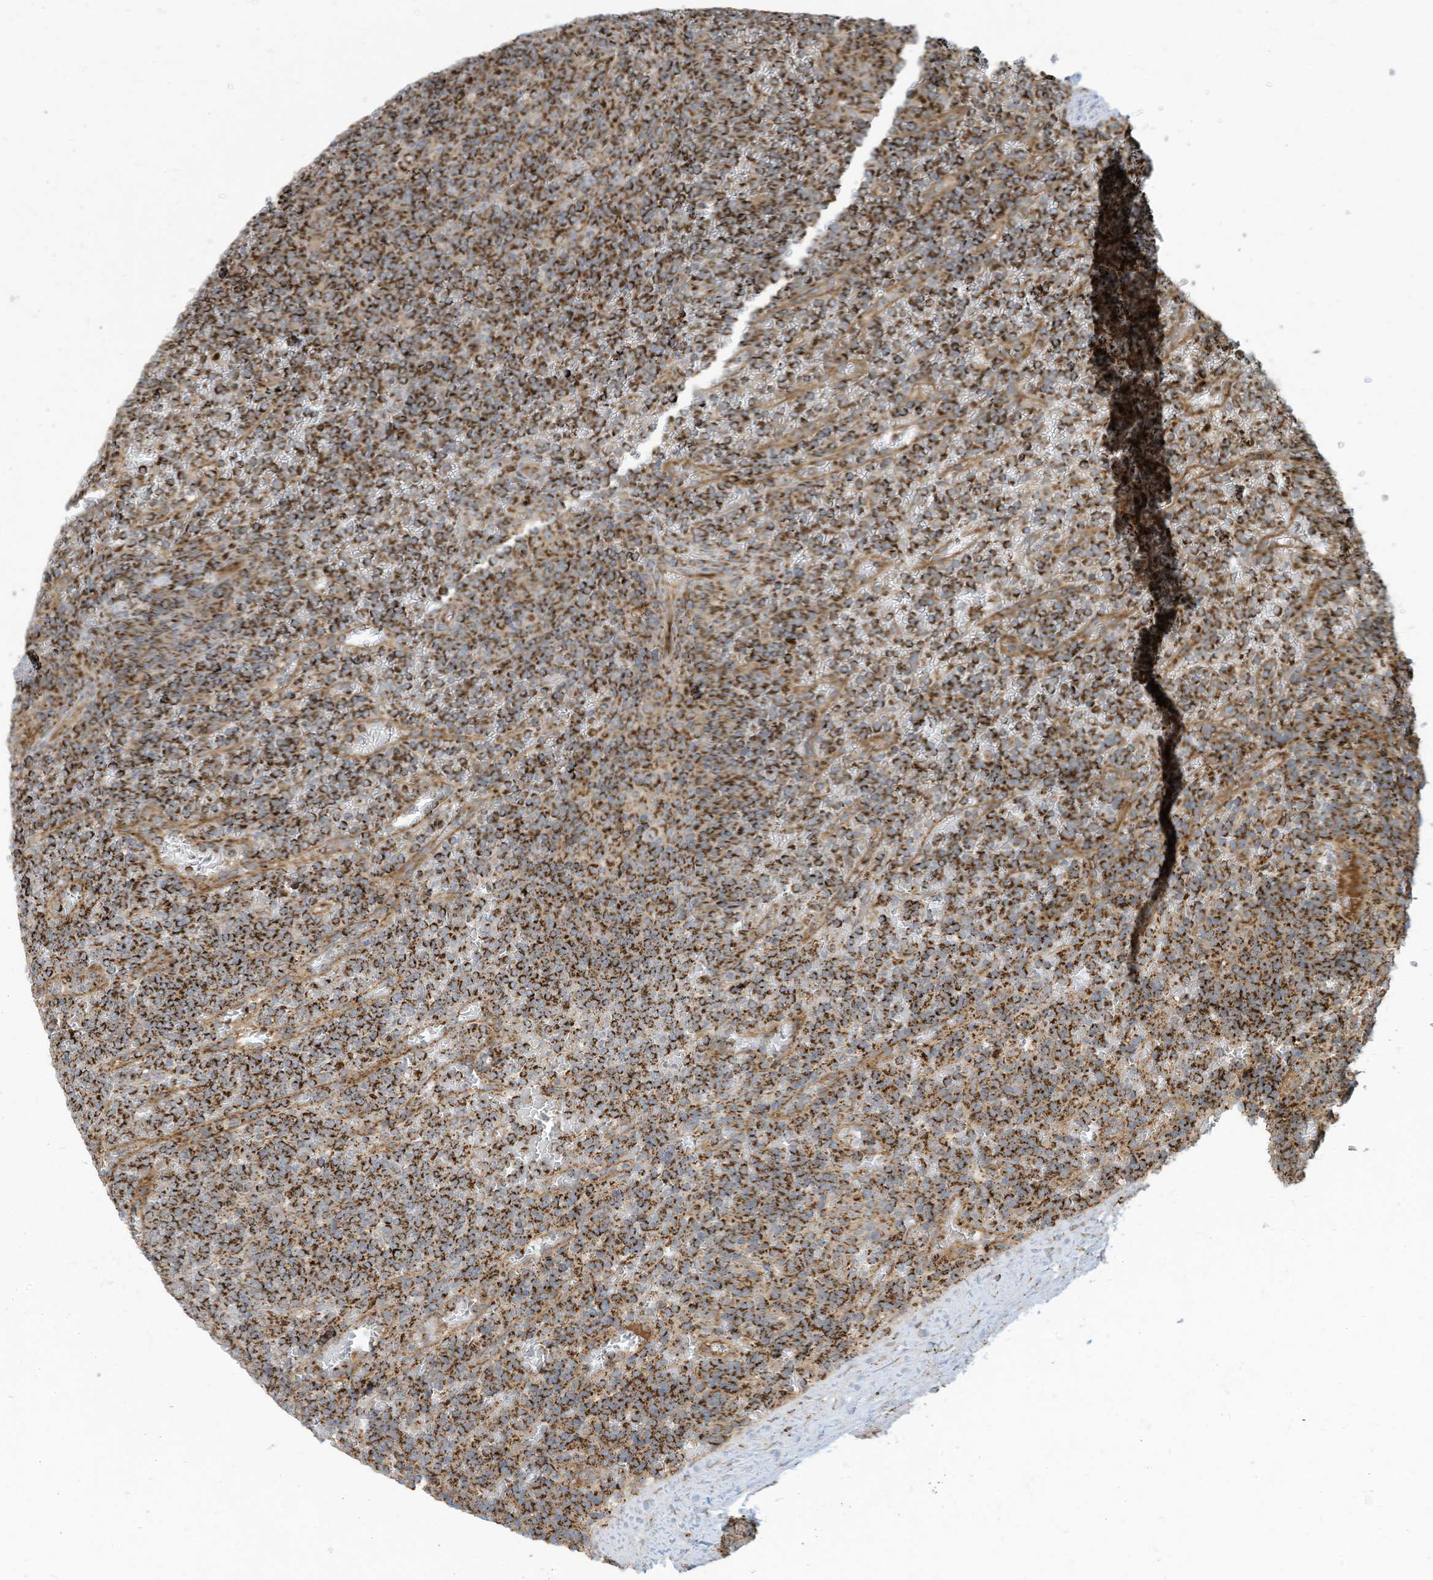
{"staining": {"intensity": "moderate", "quantity": ">75%", "location": "cytoplasmic/membranous"}, "tissue": "lymphoma", "cell_type": "Tumor cells", "image_type": "cancer", "snomed": [{"axis": "morphology", "description": "Malignant lymphoma, non-Hodgkin's type, Low grade"}, {"axis": "topography", "description": "Spleen"}], "caption": "Moderate cytoplasmic/membranous staining for a protein is present in approximately >75% of tumor cells of malignant lymphoma, non-Hodgkin's type (low-grade) using immunohistochemistry (IHC).", "gene": "COX10", "patient": {"sex": "female", "age": 19}}